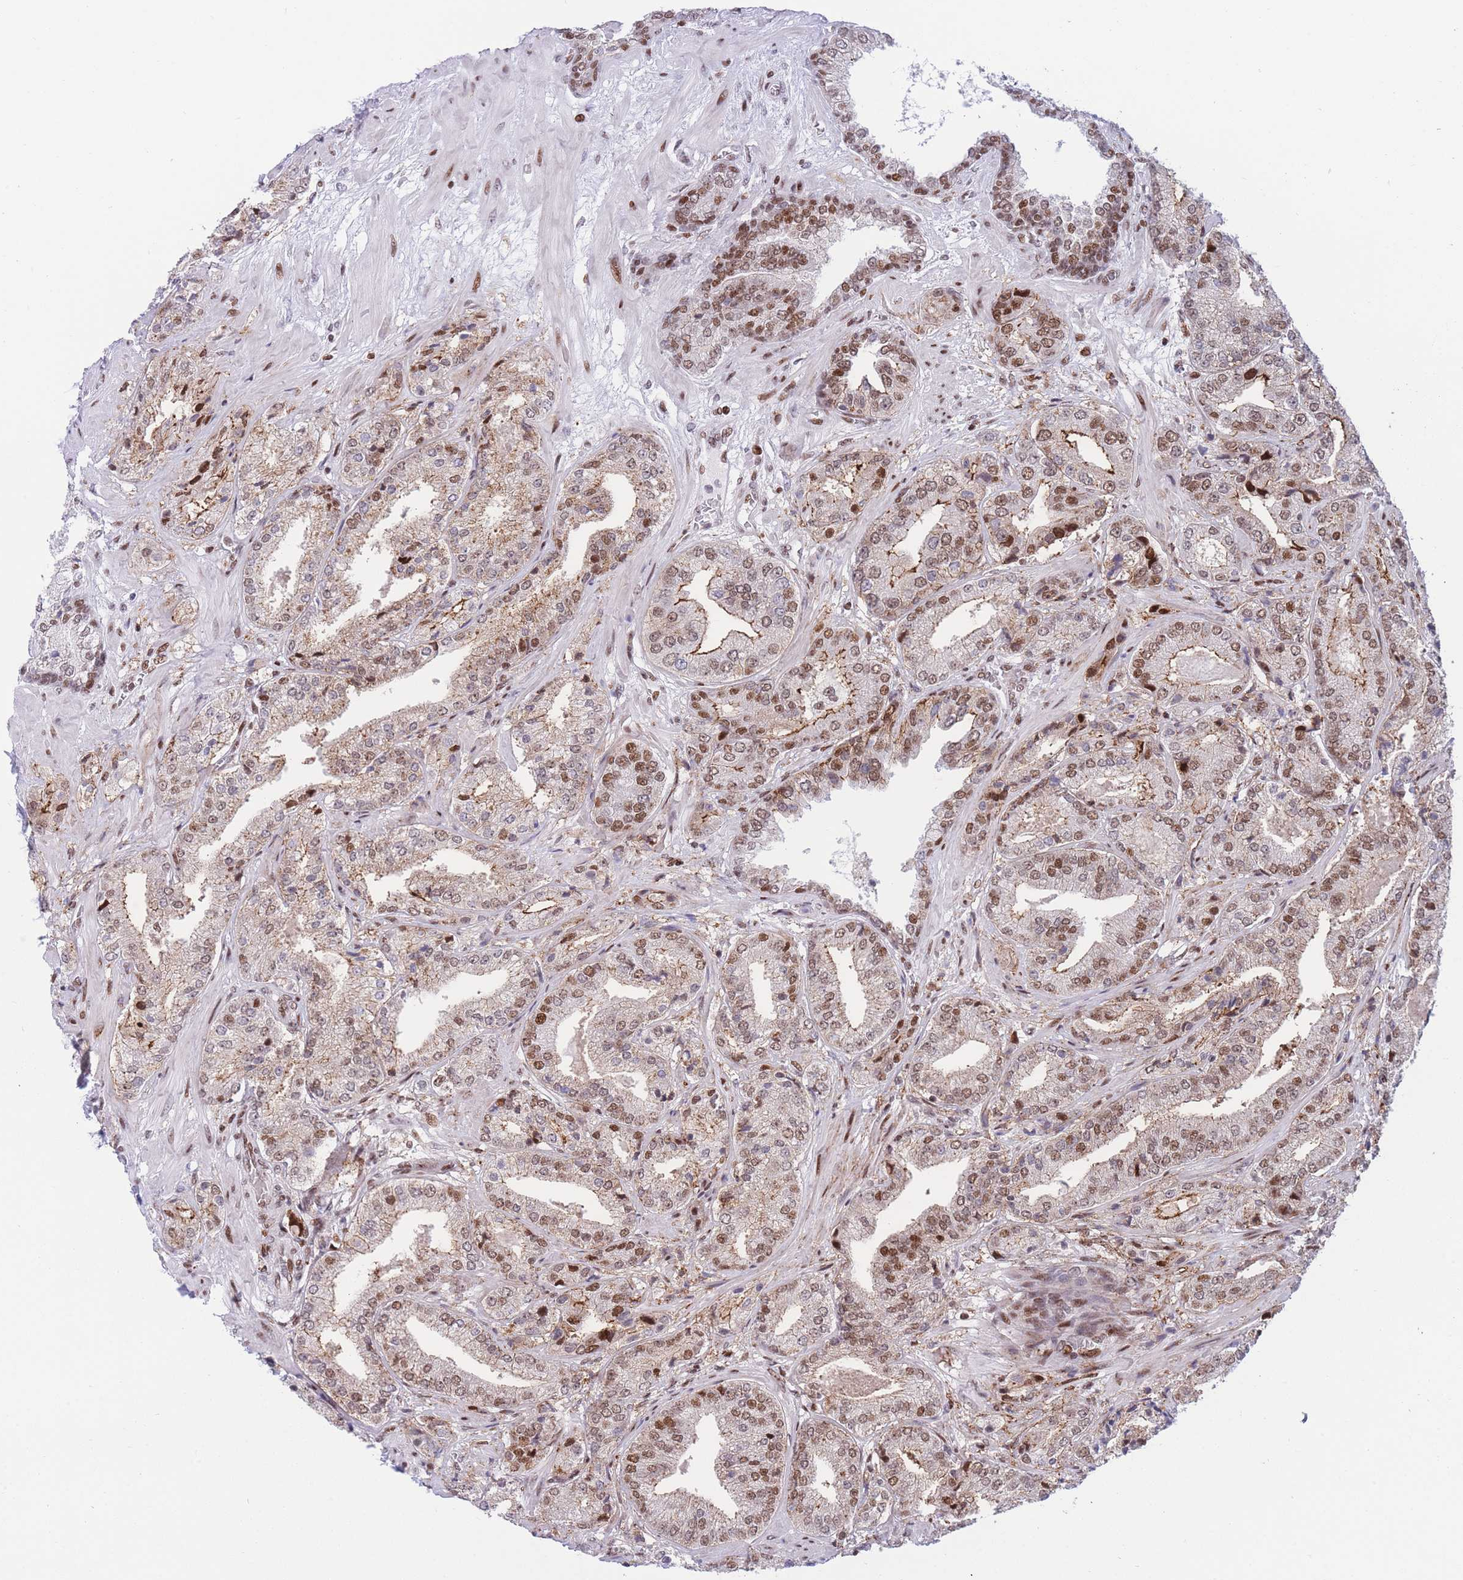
{"staining": {"intensity": "moderate", "quantity": ">75%", "location": "nuclear"}, "tissue": "prostate cancer", "cell_type": "Tumor cells", "image_type": "cancer", "snomed": [{"axis": "morphology", "description": "Adenocarcinoma, High grade"}, {"axis": "topography", "description": "Prostate"}], "caption": "Moderate nuclear staining for a protein is seen in approximately >75% of tumor cells of prostate cancer (adenocarcinoma (high-grade)) using immunohistochemistry (IHC).", "gene": "DNAJC3", "patient": {"sex": "male", "age": 63}}